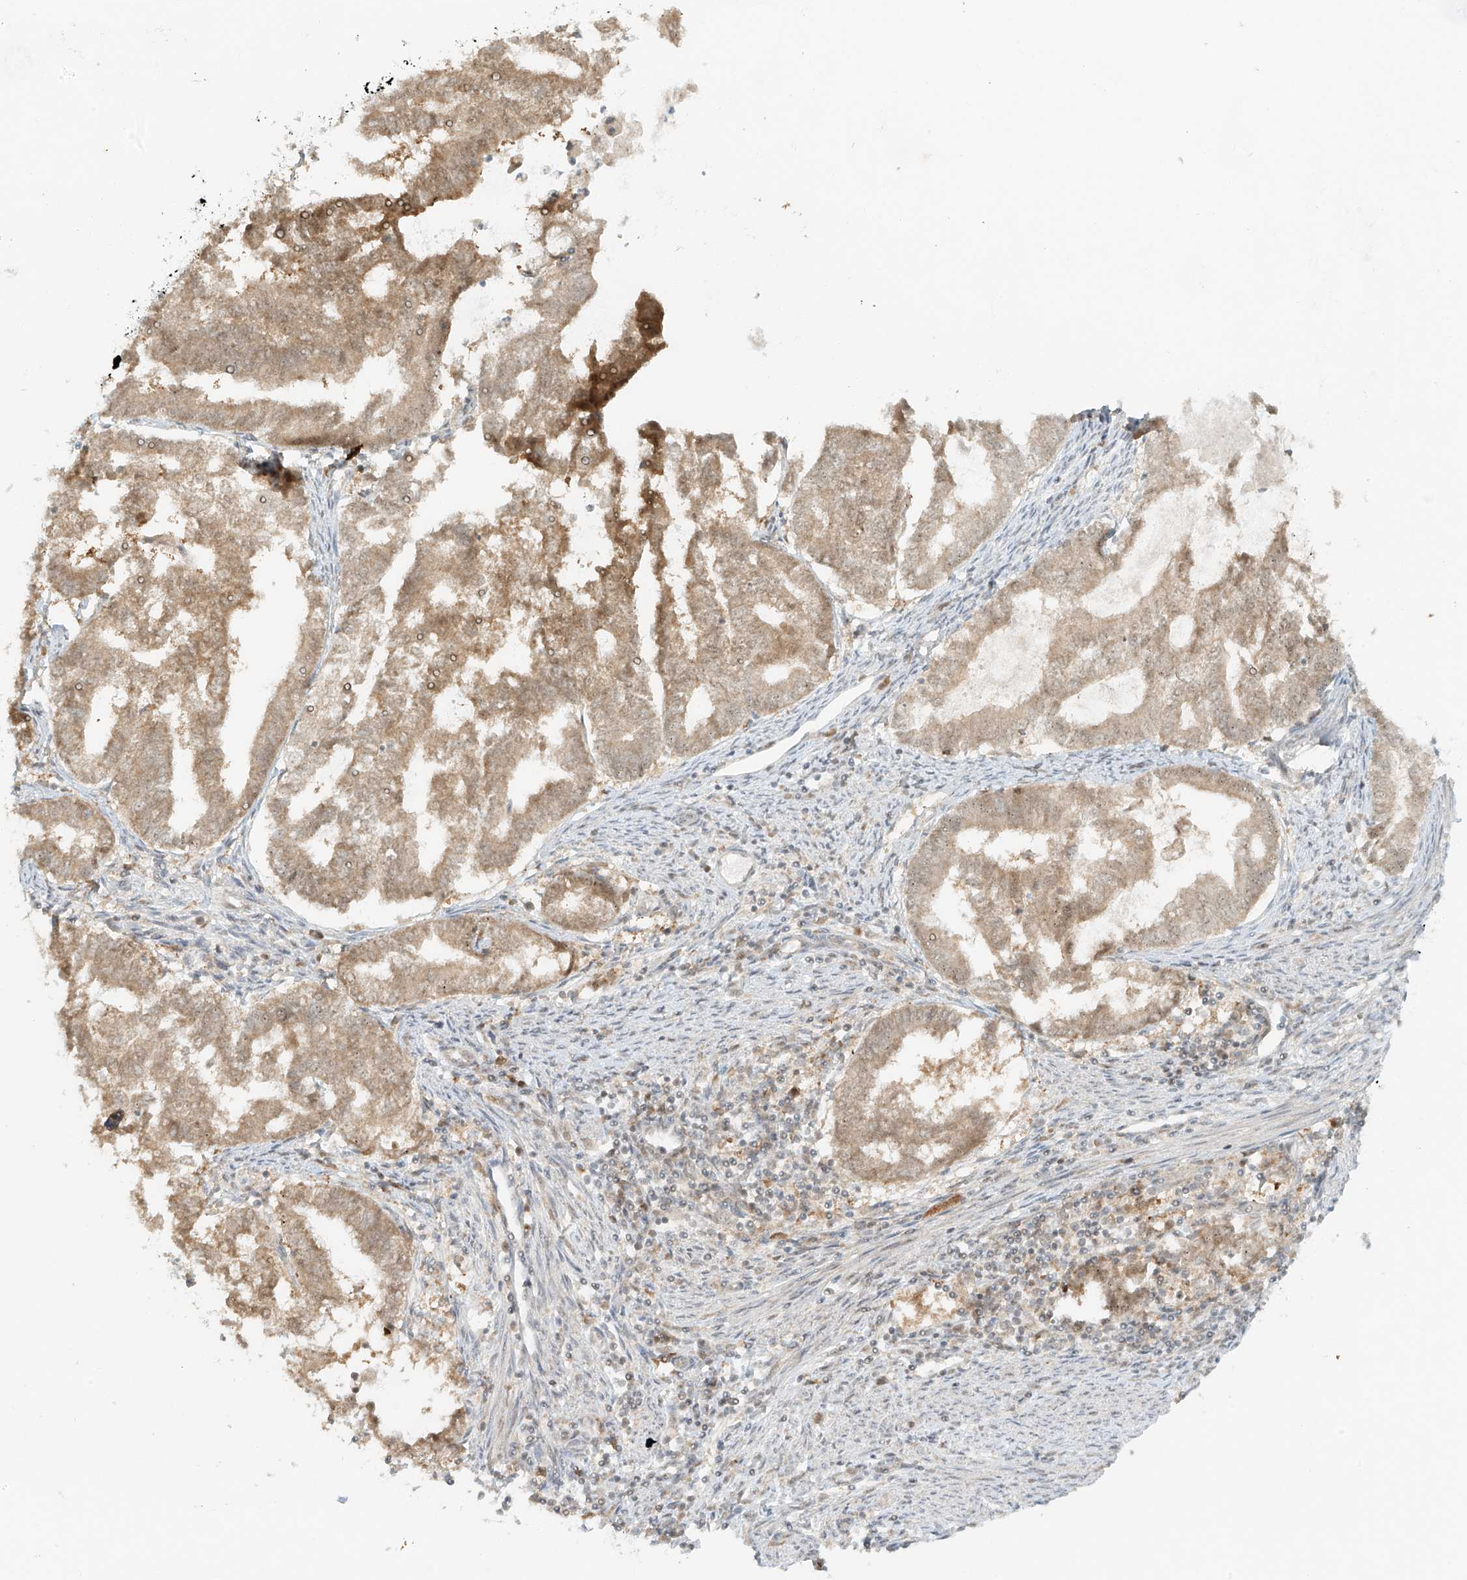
{"staining": {"intensity": "moderate", "quantity": ">75%", "location": "cytoplasmic/membranous"}, "tissue": "endometrial cancer", "cell_type": "Tumor cells", "image_type": "cancer", "snomed": [{"axis": "morphology", "description": "Adenocarcinoma, NOS"}, {"axis": "topography", "description": "Endometrium"}], "caption": "High-magnification brightfield microscopy of endometrial cancer (adenocarcinoma) stained with DAB (brown) and counterstained with hematoxylin (blue). tumor cells exhibit moderate cytoplasmic/membranous expression is present in about>75% of cells.", "gene": "MIPEP", "patient": {"sex": "female", "age": 79}}